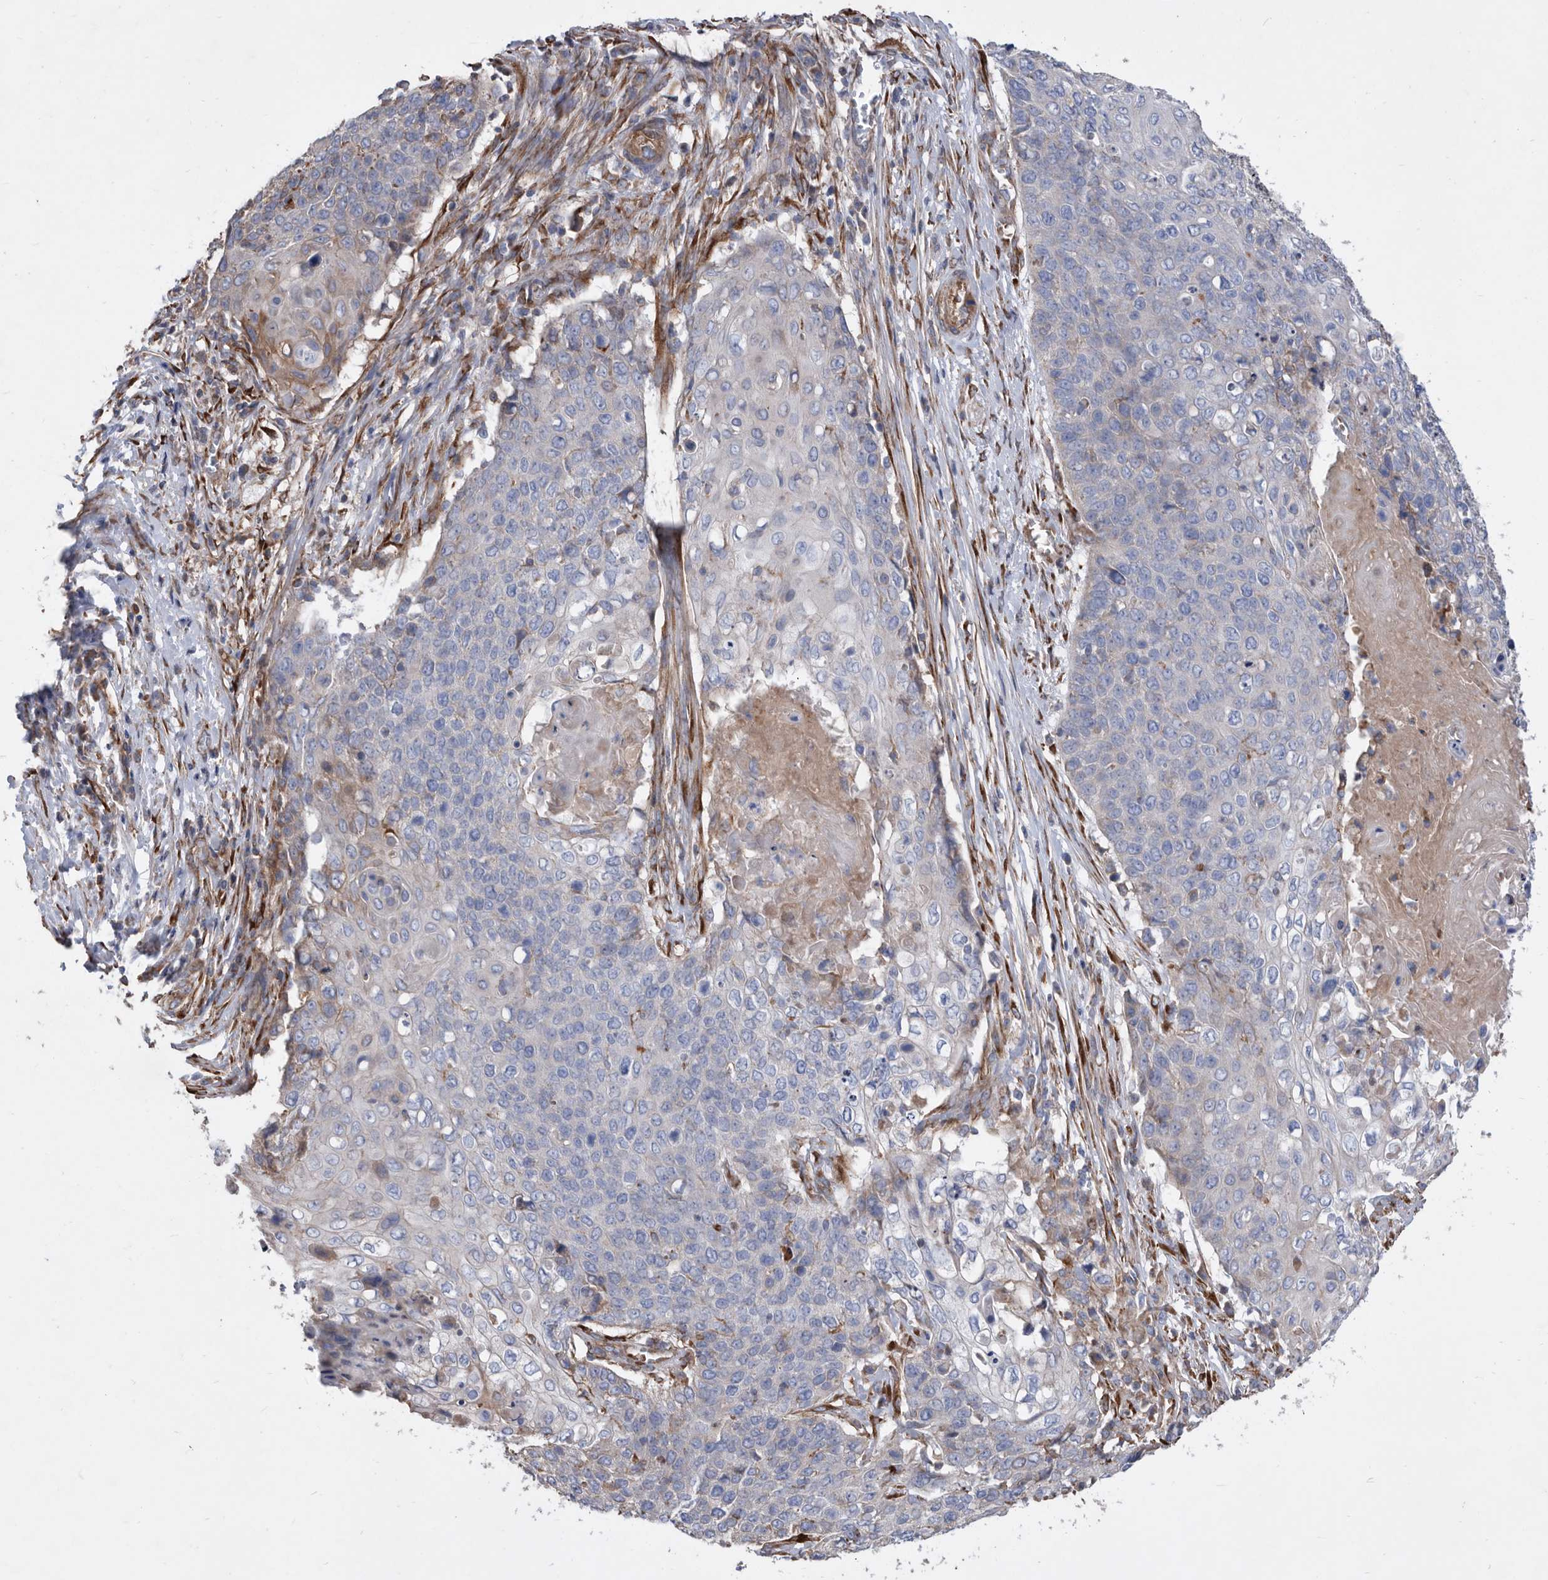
{"staining": {"intensity": "negative", "quantity": "none", "location": "none"}, "tissue": "cervical cancer", "cell_type": "Tumor cells", "image_type": "cancer", "snomed": [{"axis": "morphology", "description": "Squamous cell carcinoma, NOS"}, {"axis": "topography", "description": "Cervix"}], "caption": "Micrograph shows no significant protein positivity in tumor cells of cervical cancer (squamous cell carcinoma). The staining was performed using DAB (3,3'-diaminobenzidine) to visualize the protein expression in brown, while the nuclei were stained in blue with hematoxylin (Magnification: 20x).", "gene": "ATP13A3", "patient": {"sex": "female", "age": 39}}